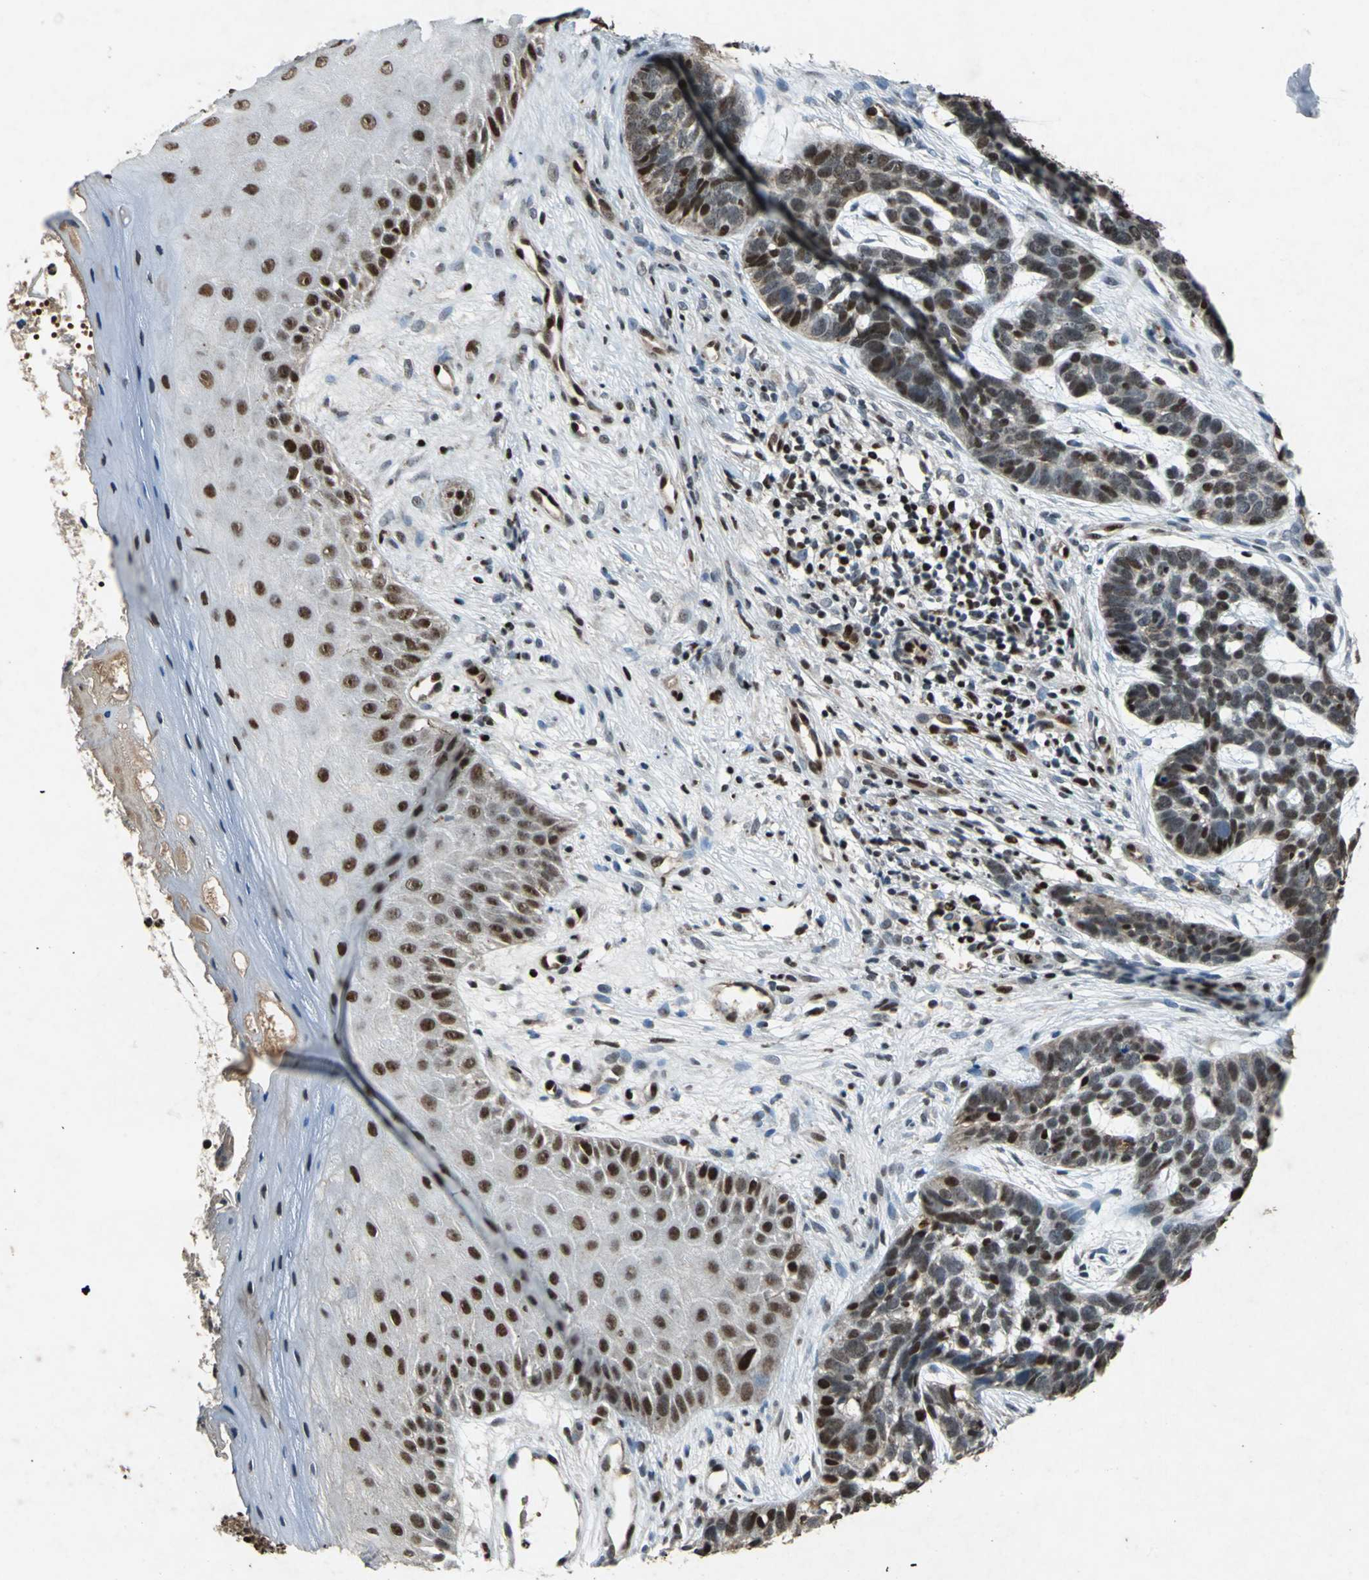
{"staining": {"intensity": "moderate", "quantity": "25%-75%", "location": "nuclear"}, "tissue": "skin cancer", "cell_type": "Tumor cells", "image_type": "cancer", "snomed": [{"axis": "morphology", "description": "Basal cell carcinoma"}, {"axis": "topography", "description": "Skin"}], "caption": "Skin basal cell carcinoma tissue reveals moderate nuclear positivity in about 25%-75% of tumor cells, visualized by immunohistochemistry.", "gene": "ANP32A", "patient": {"sex": "male", "age": 87}}